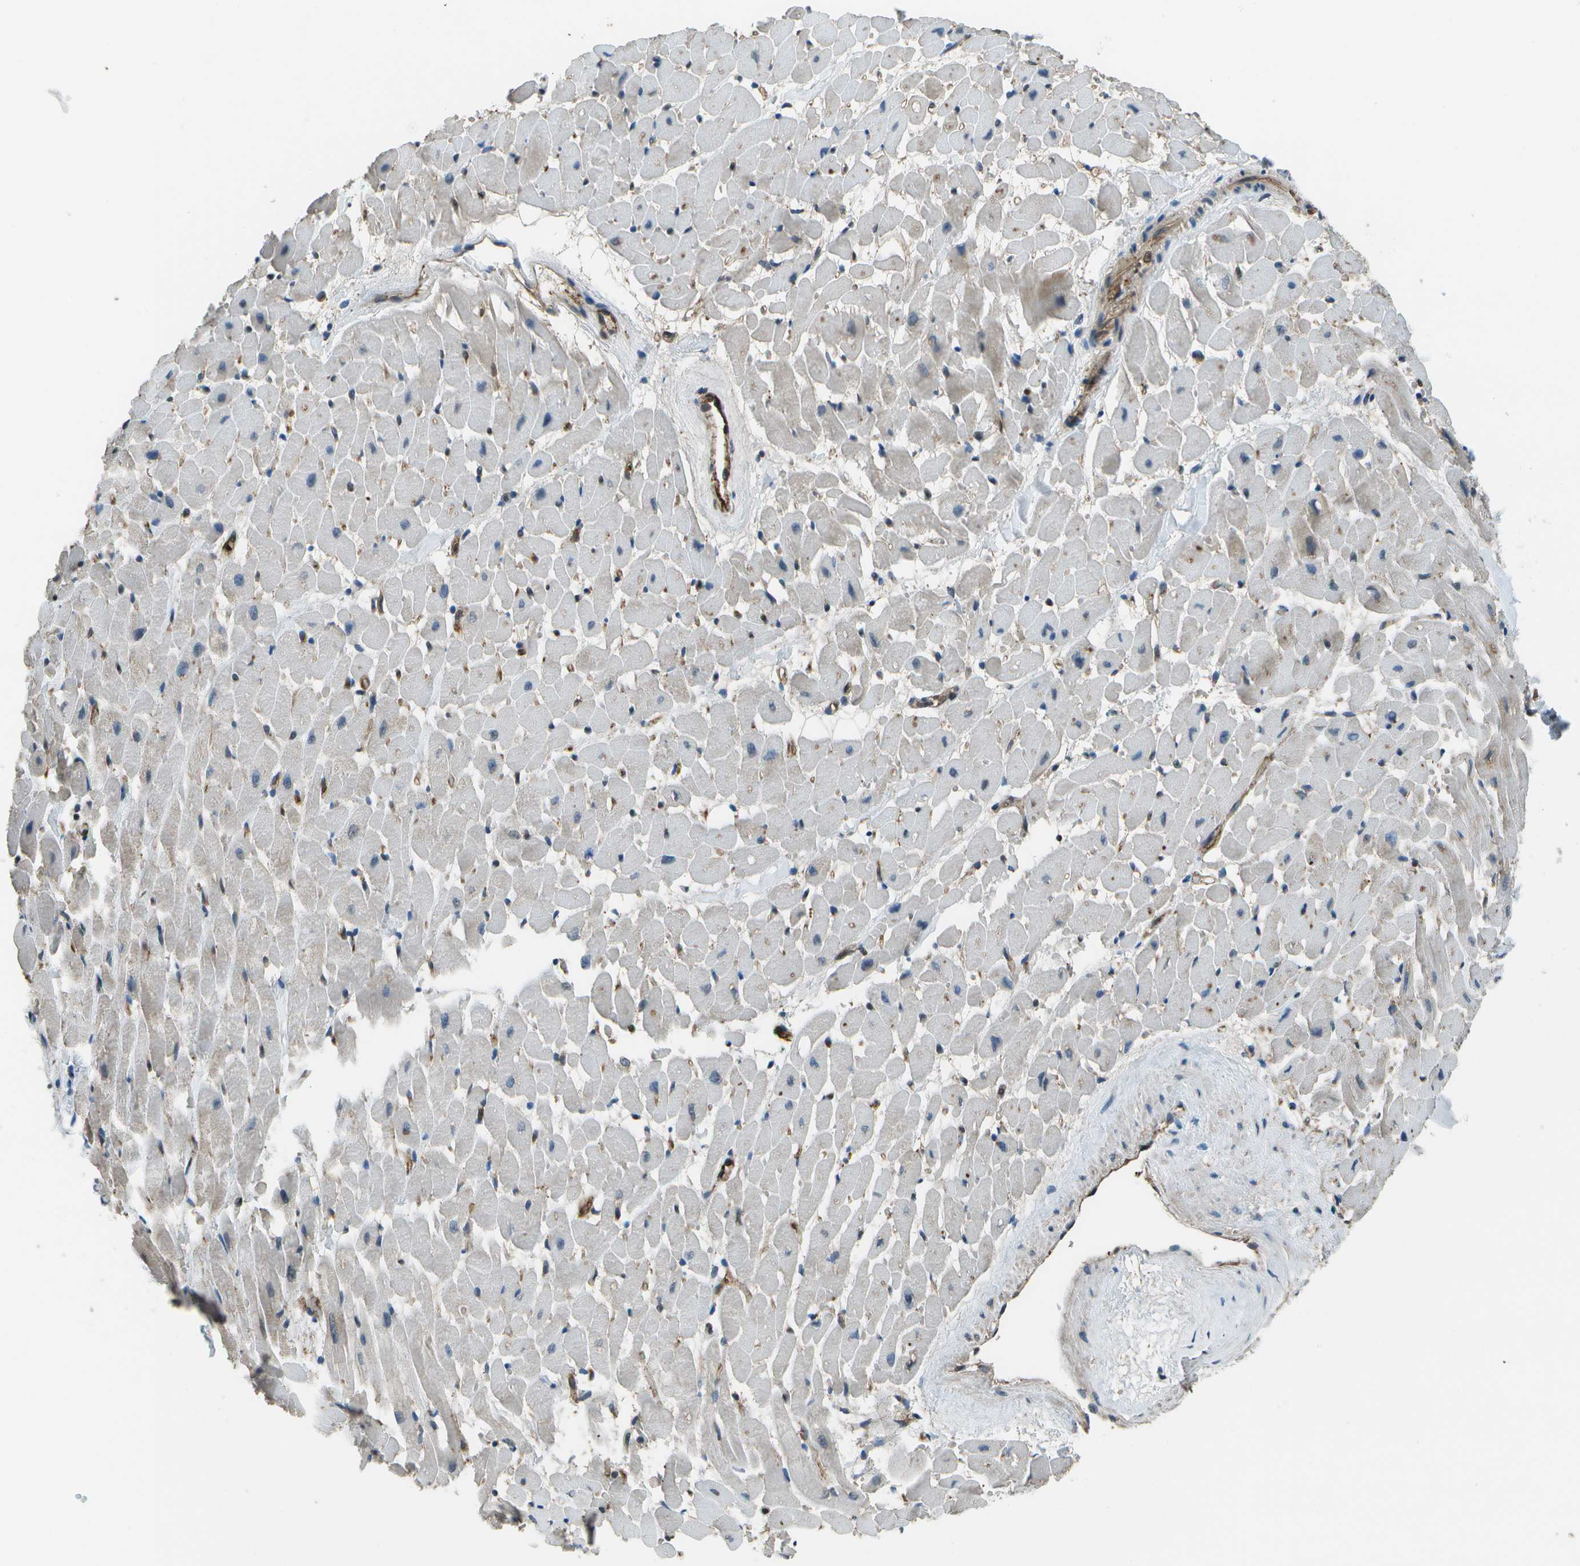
{"staining": {"intensity": "moderate", "quantity": "25%-75%", "location": "cytoplasmic/membranous"}, "tissue": "heart muscle", "cell_type": "Cardiomyocytes", "image_type": "normal", "snomed": [{"axis": "morphology", "description": "Normal tissue, NOS"}, {"axis": "topography", "description": "Heart"}], "caption": "Moderate cytoplasmic/membranous staining is identified in approximately 25%-75% of cardiomyocytes in benign heart muscle. Immunohistochemistry (ihc) stains the protein in brown and the nuclei are stained blue.", "gene": "PDLIM1", "patient": {"sex": "male", "age": 45}}